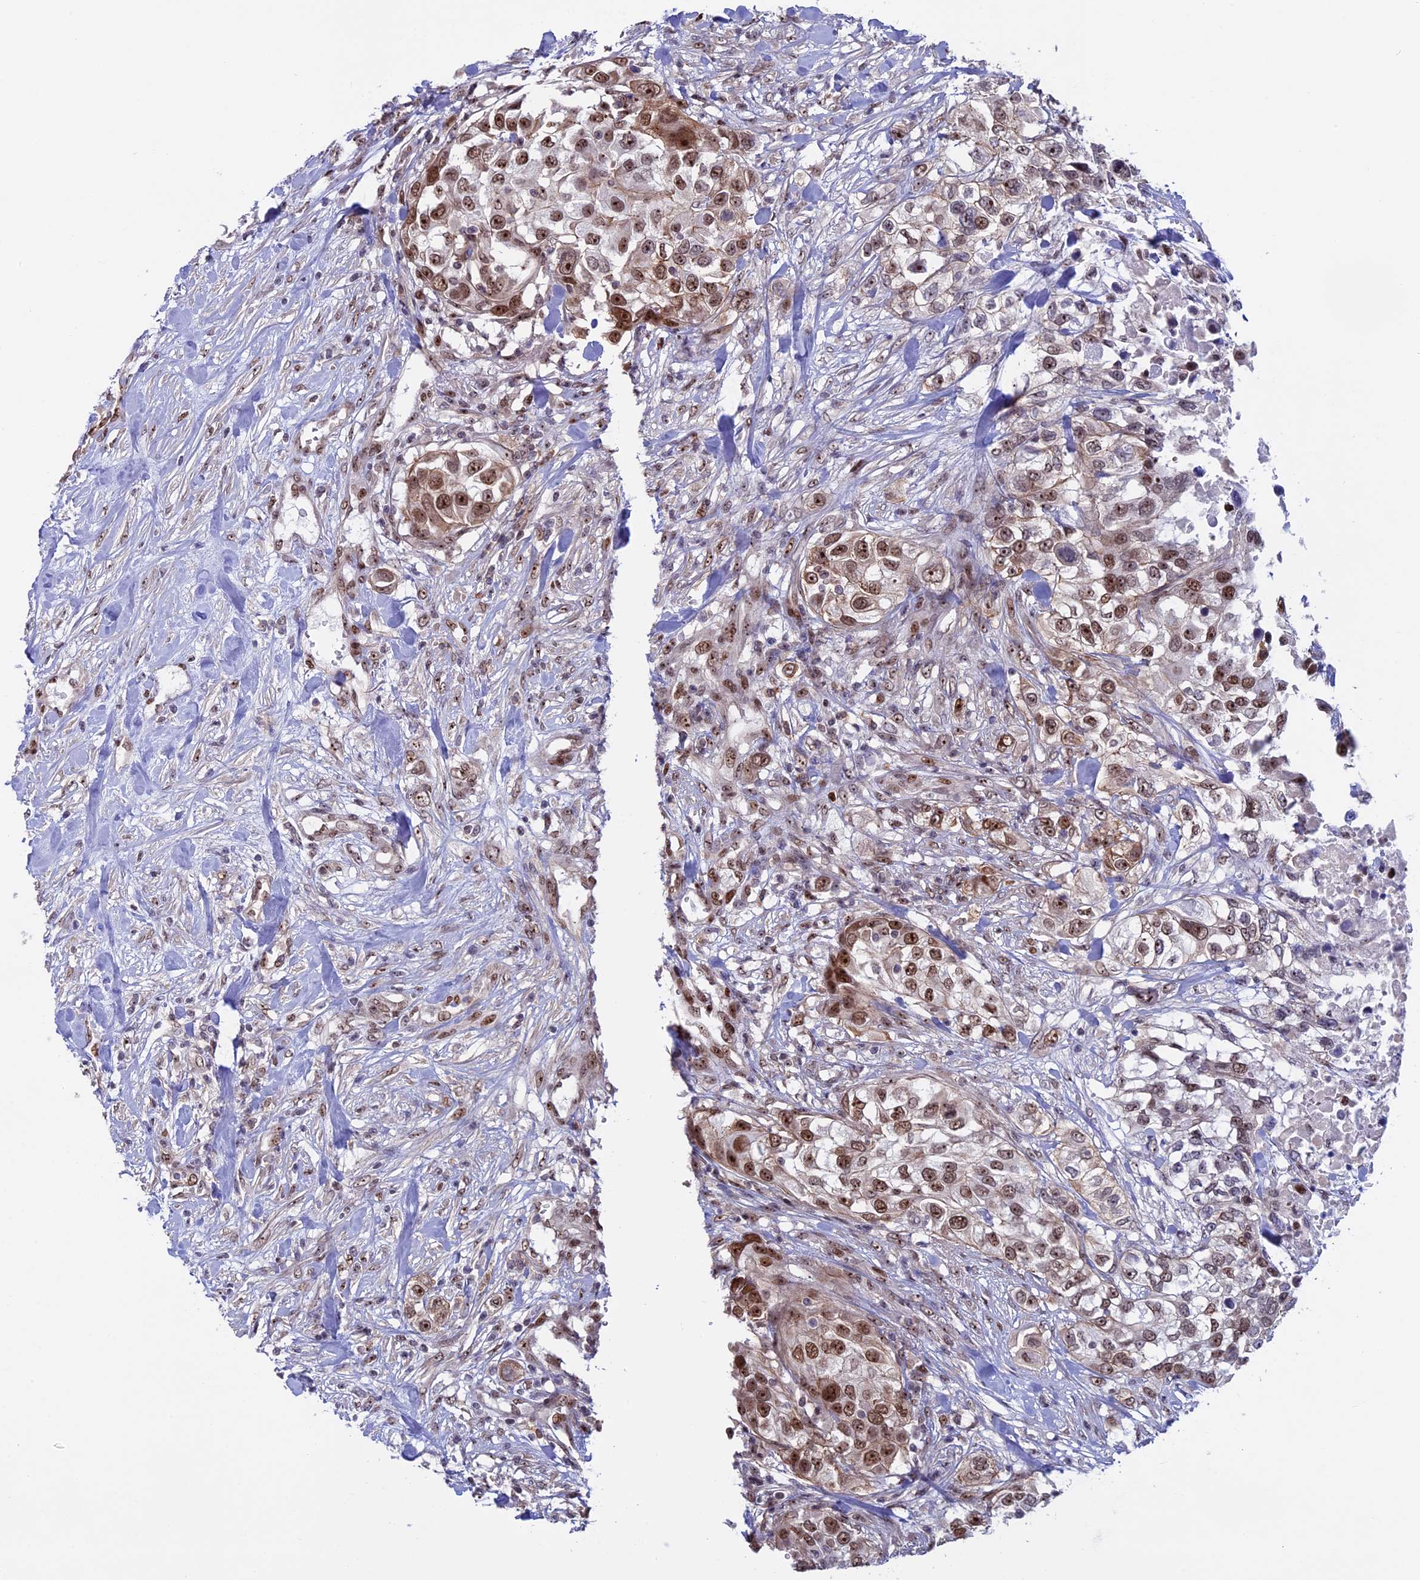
{"staining": {"intensity": "moderate", "quantity": ">75%", "location": "nuclear"}, "tissue": "urothelial cancer", "cell_type": "Tumor cells", "image_type": "cancer", "snomed": [{"axis": "morphology", "description": "Urothelial carcinoma, High grade"}, {"axis": "topography", "description": "Urinary bladder"}], "caption": "Urothelial carcinoma (high-grade) stained with a brown dye shows moderate nuclear positive staining in approximately >75% of tumor cells.", "gene": "CCDC86", "patient": {"sex": "female", "age": 80}}